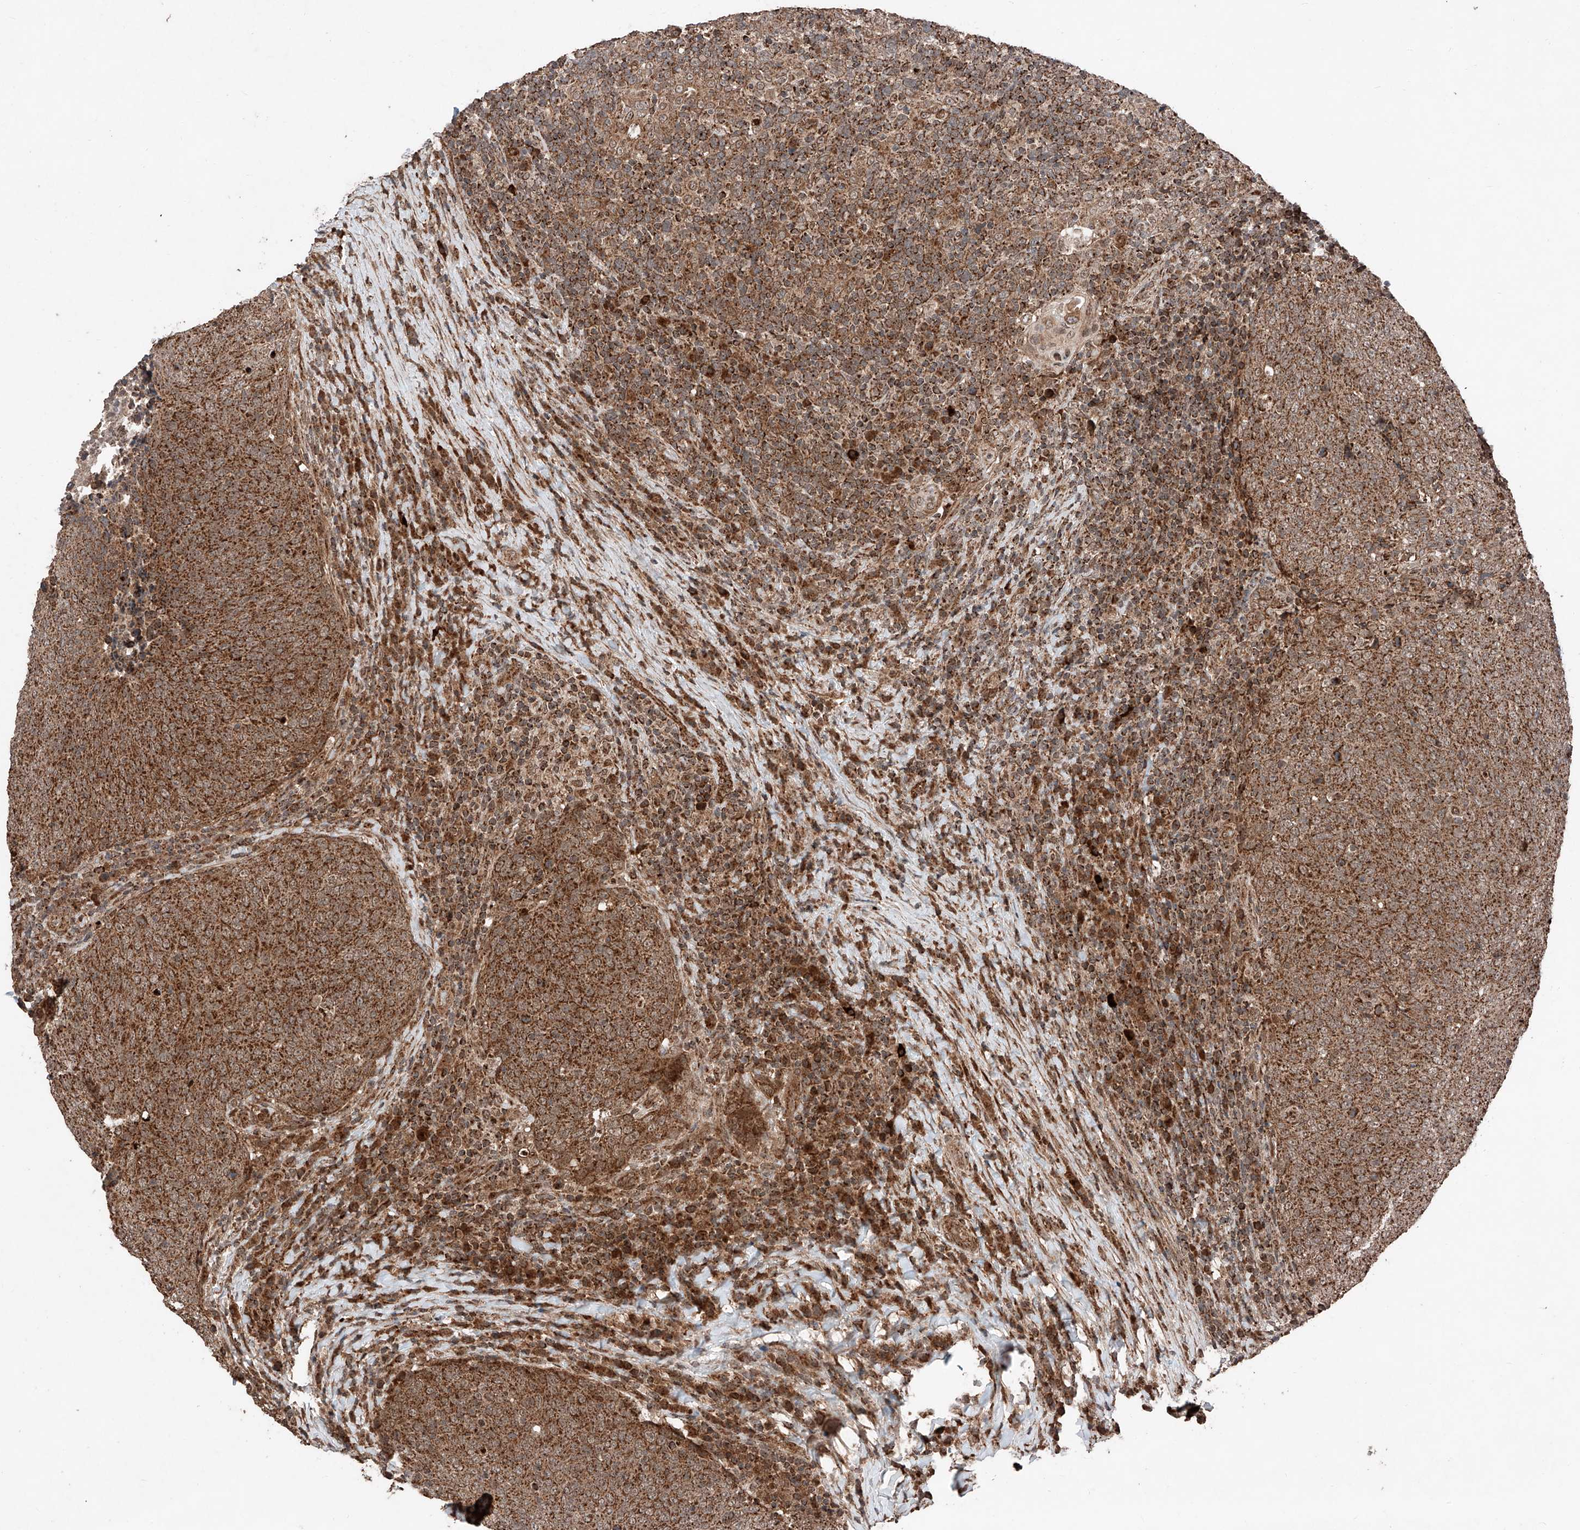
{"staining": {"intensity": "strong", "quantity": ">75%", "location": "cytoplasmic/membranous"}, "tissue": "head and neck cancer", "cell_type": "Tumor cells", "image_type": "cancer", "snomed": [{"axis": "morphology", "description": "Squamous cell carcinoma, NOS"}, {"axis": "morphology", "description": "Squamous cell carcinoma, metastatic, NOS"}, {"axis": "topography", "description": "Lymph node"}, {"axis": "topography", "description": "Head-Neck"}], "caption": "Protein analysis of head and neck cancer (metastatic squamous cell carcinoma) tissue exhibits strong cytoplasmic/membranous expression in approximately >75% of tumor cells. (DAB (3,3'-diaminobenzidine) IHC with brightfield microscopy, high magnification).", "gene": "ZSCAN29", "patient": {"sex": "male", "age": 62}}